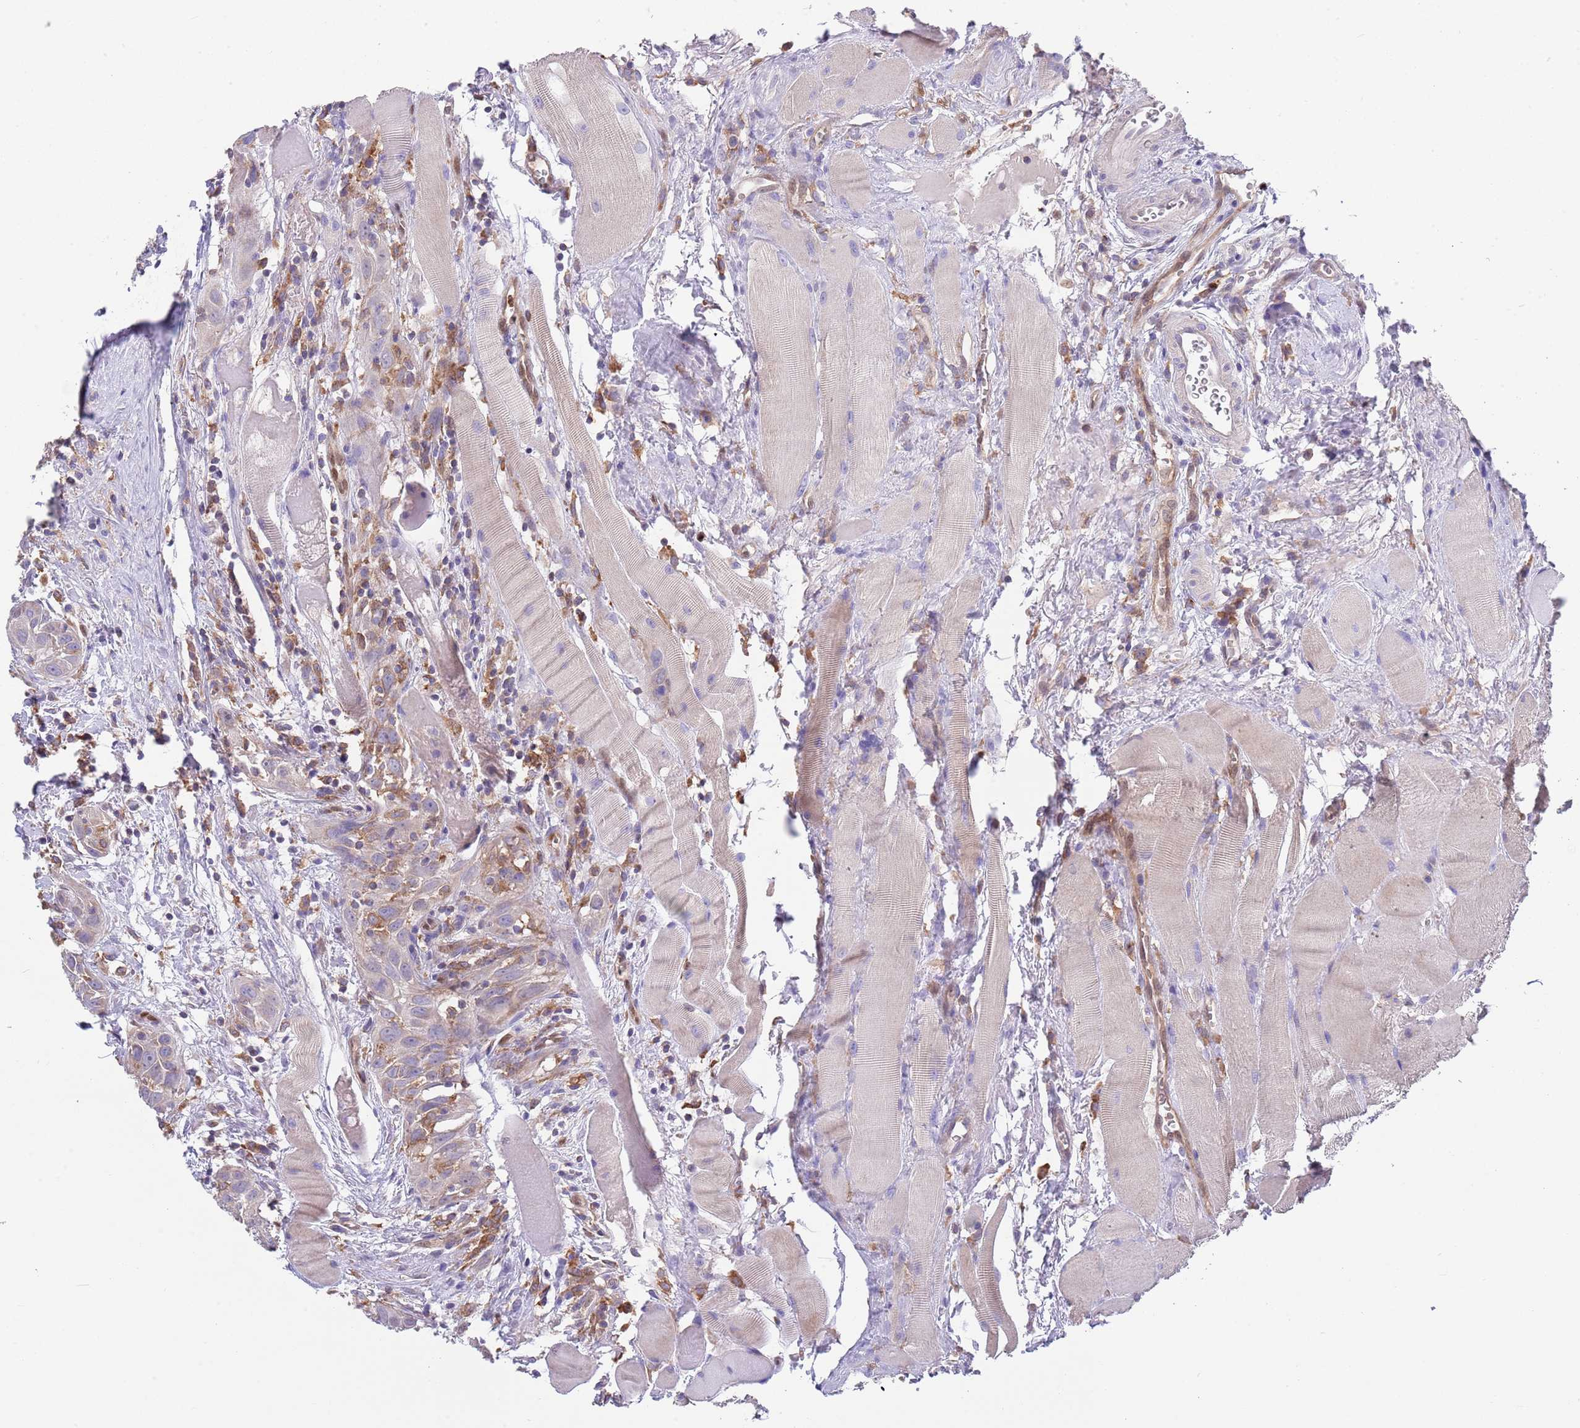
{"staining": {"intensity": "negative", "quantity": "none", "location": "none"}, "tissue": "head and neck cancer", "cell_type": "Tumor cells", "image_type": "cancer", "snomed": [{"axis": "morphology", "description": "Squamous cell carcinoma, NOS"}, {"axis": "topography", "description": "Oral tissue"}, {"axis": "topography", "description": "Head-Neck"}], "caption": "The image shows no significant expression in tumor cells of squamous cell carcinoma (head and neck).", "gene": "DDT", "patient": {"sex": "female", "age": 50}}